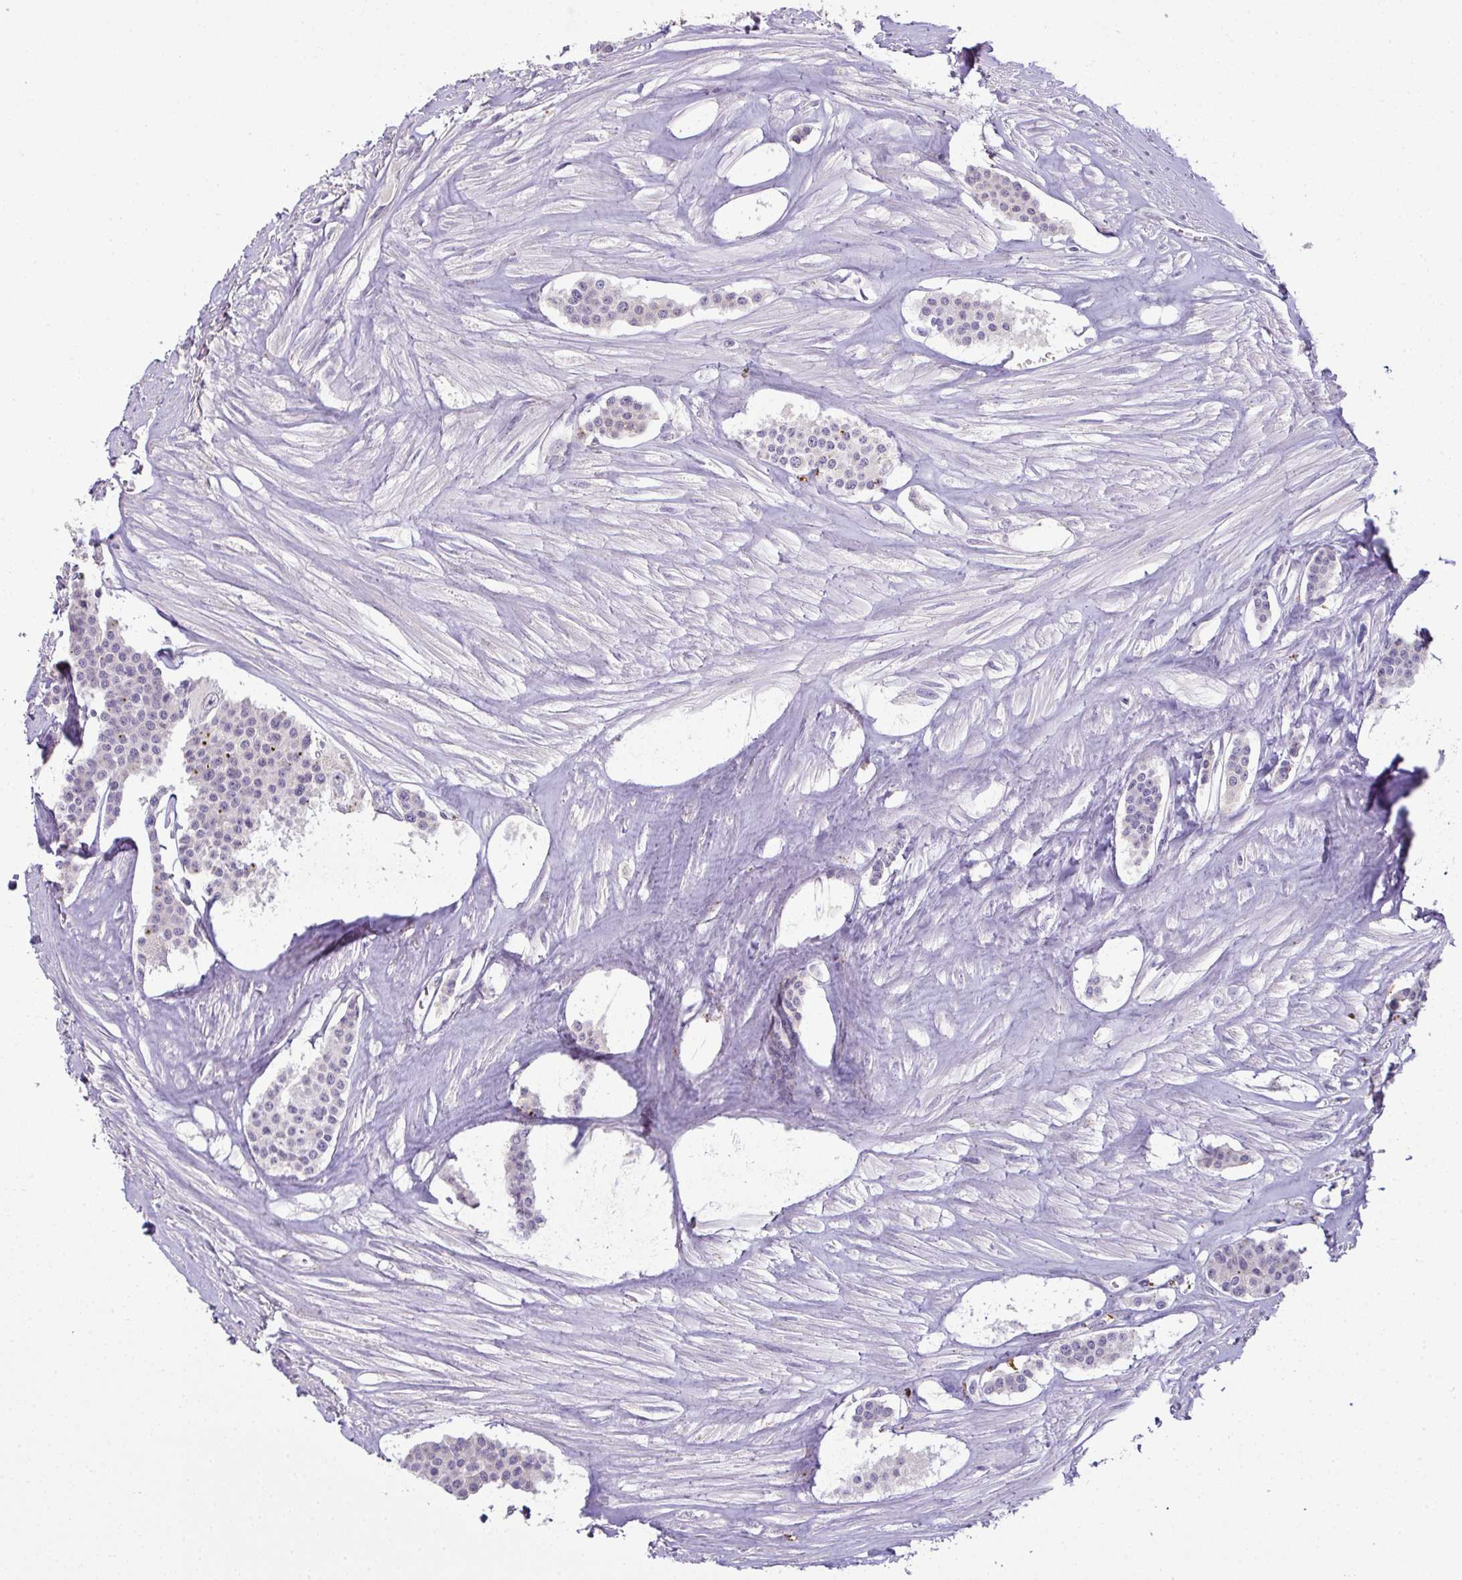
{"staining": {"intensity": "negative", "quantity": "none", "location": "none"}, "tissue": "carcinoid", "cell_type": "Tumor cells", "image_type": "cancer", "snomed": [{"axis": "morphology", "description": "Carcinoid, malignant, NOS"}, {"axis": "topography", "description": "Small intestine"}], "caption": "The image displays no staining of tumor cells in malignant carcinoid. (DAB IHC visualized using brightfield microscopy, high magnification).", "gene": "CMPK1", "patient": {"sex": "male", "age": 60}}